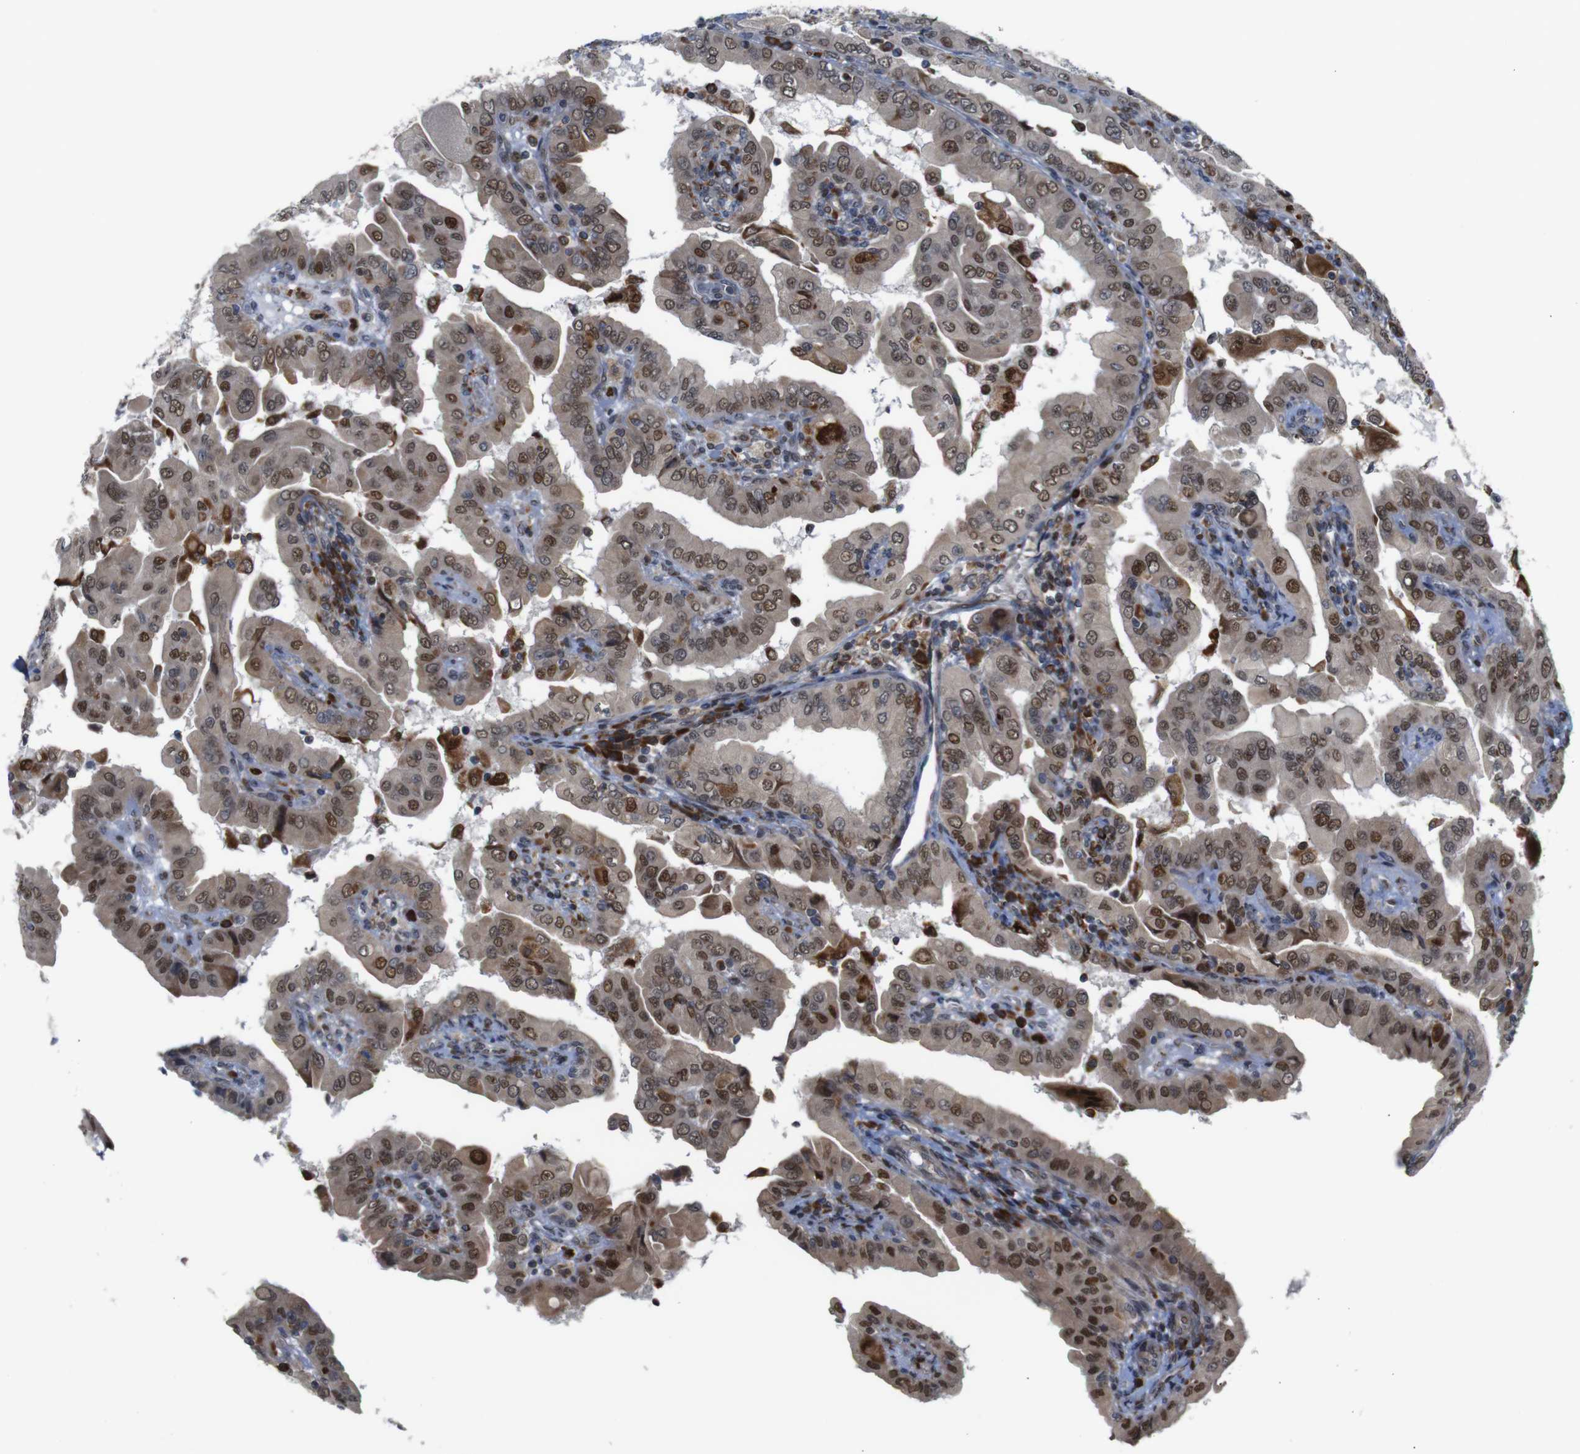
{"staining": {"intensity": "moderate", "quantity": ">75%", "location": "cytoplasmic/membranous,nuclear"}, "tissue": "thyroid cancer", "cell_type": "Tumor cells", "image_type": "cancer", "snomed": [{"axis": "morphology", "description": "Papillary adenocarcinoma, NOS"}, {"axis": "topography", "description": "Thyroid gland"}], "caption": "Tumor cells exhibit moderate cytoplasmic/membranous and nuclear staining in about >75% of cells in thyroid cancer.", "gene": "PTPN1", "patient": {"sex": "male", "age": 33}}